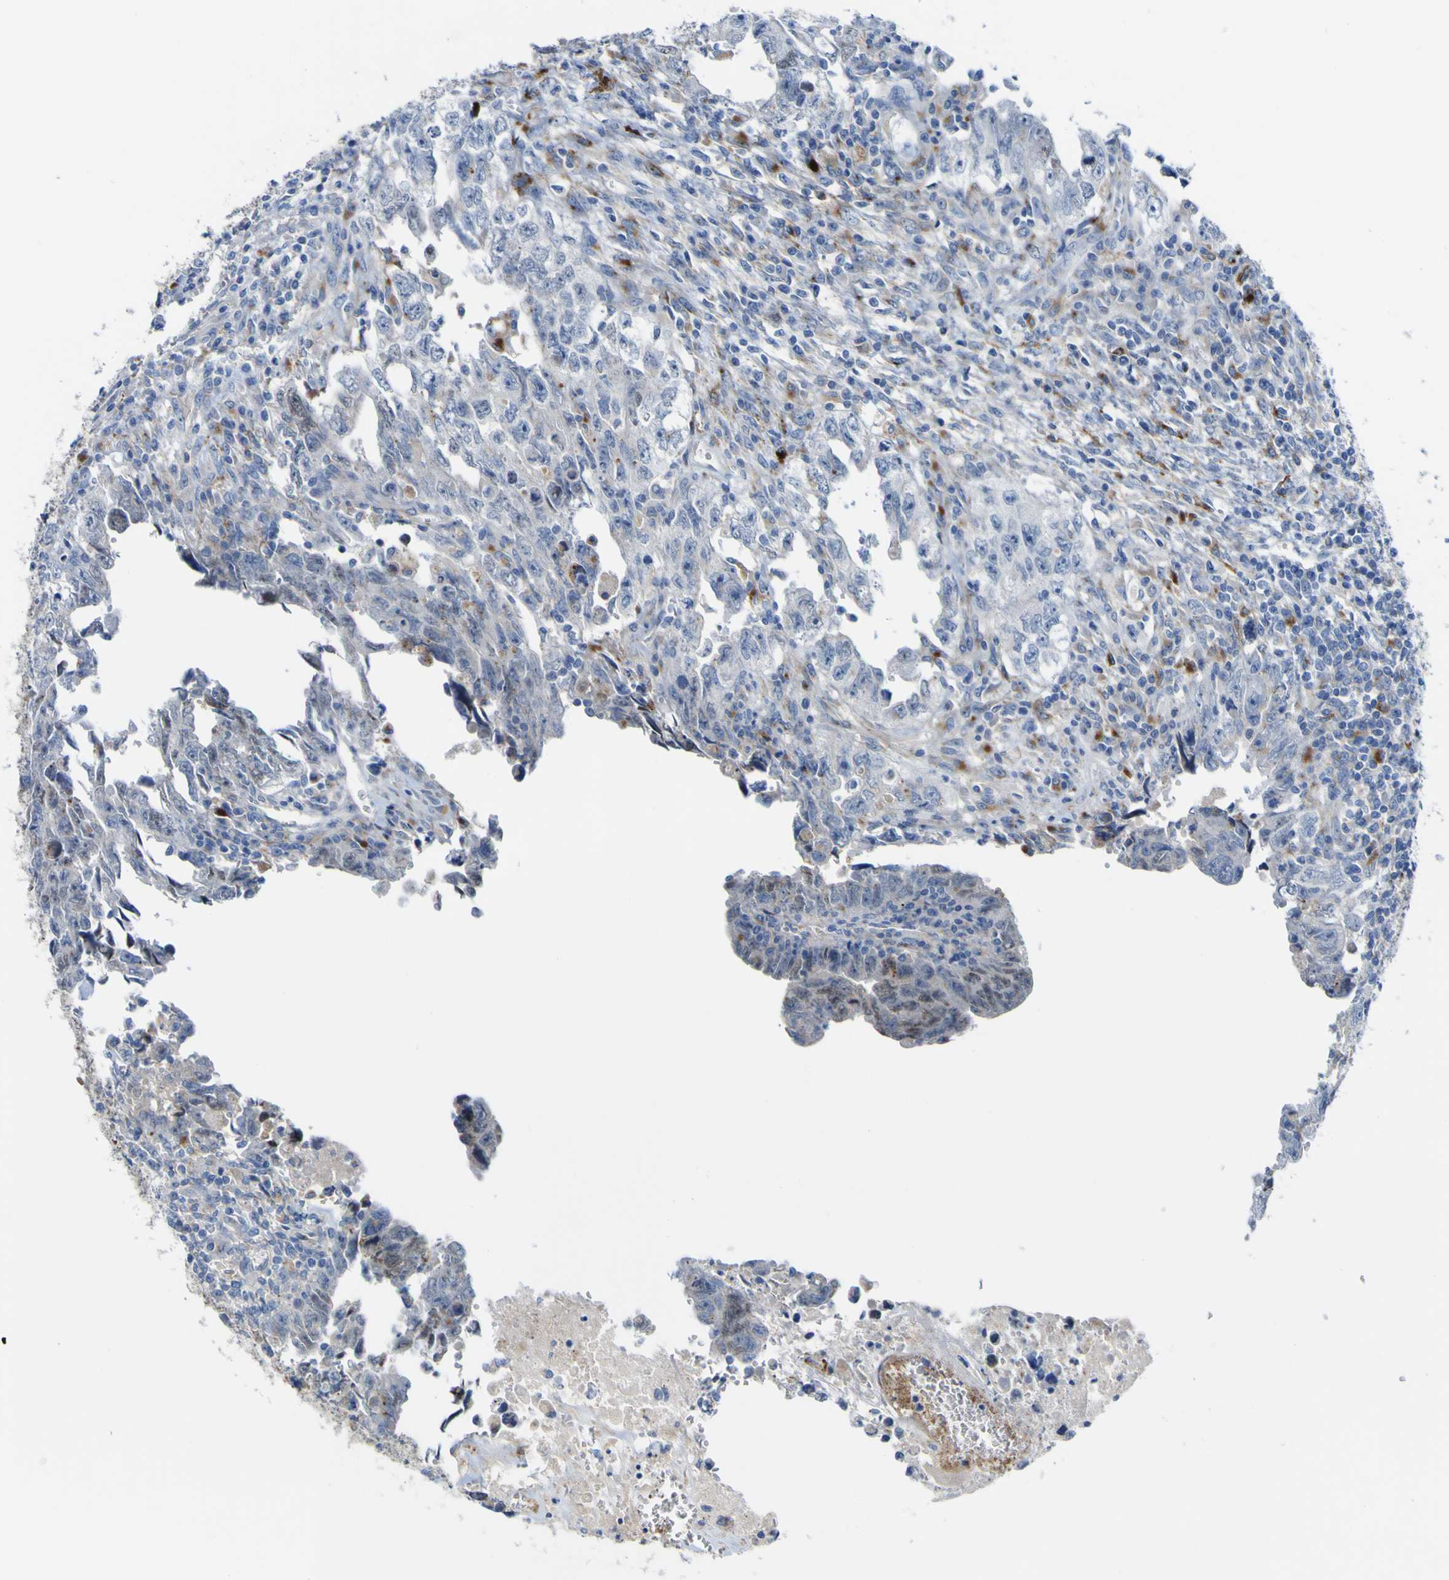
{"staining": {"intensity": "moderate", "quantity": "<25%", "location": "cytoplasmic/membranous"}, "tissue": "testis cancer", "cell_type": "Tumor cells", "image_type": "cancer", "snomed": [{"axis": "morphology", "description": "Carcinoma, Embryonal, NOS"}, {"axis": "topography", "description": "Testis"}], "caption": "Human testis cancer stained for a protein (brown) exhibits moderate cytoplasmic/membranous positive positivity in about <25% of tumor cells.", "gene": "PTPRF", "patient": {"sex": "male", "age": 28}}